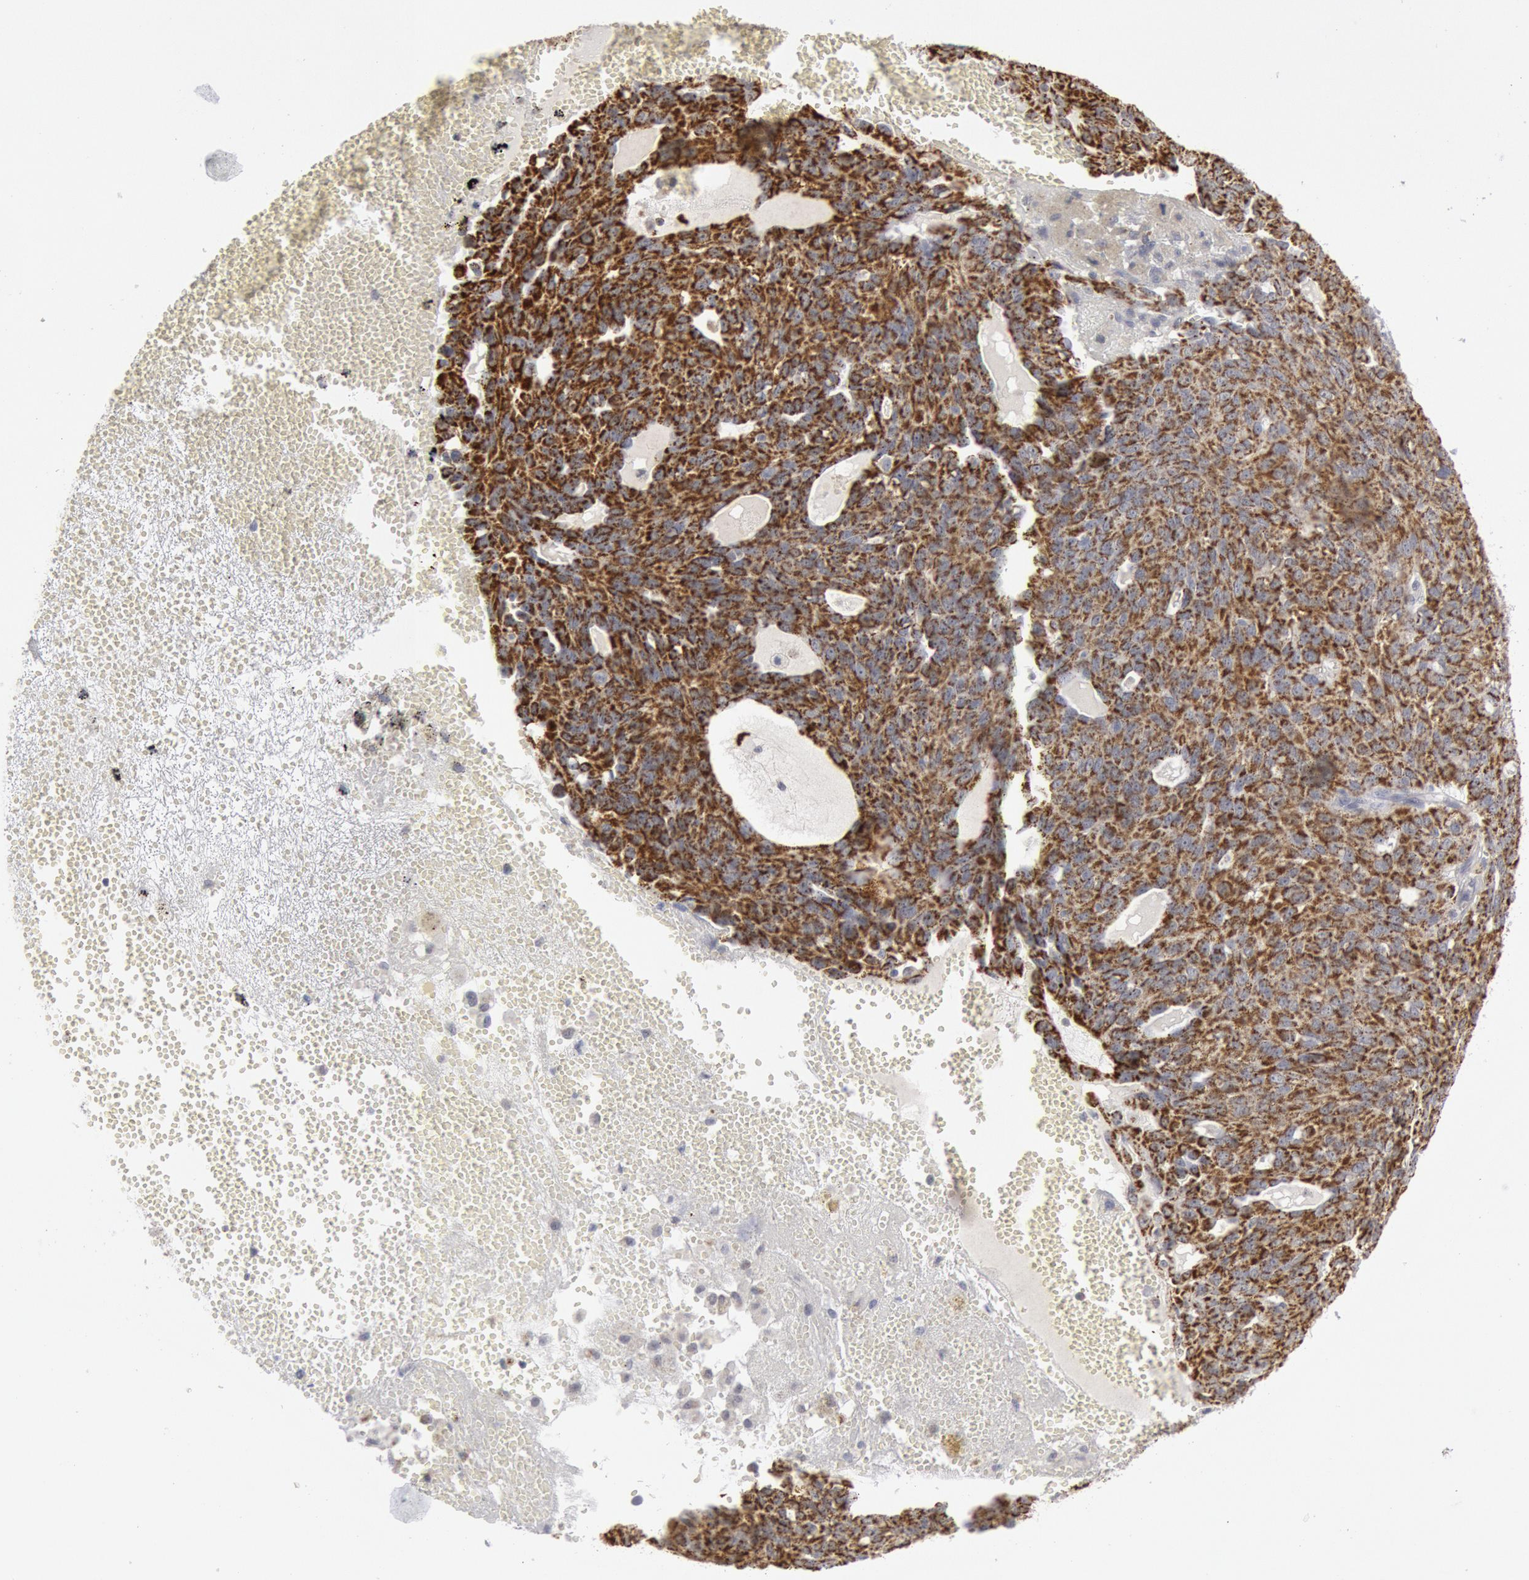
{"staining": {"intensity": "moderate", "quantity": ">75%", "location": "cytoplasmic/membranous"}, "tissue": "ovarian cancer", "cell_type": "Tumor cells", "image_type": "cancer", "snomed": [{"axis": "morphology", "description": "Carcinoma, endometroid"}, {"axis": "topography", "description": "Ovary"}], "caption": "Human ovarian cancer stained with a protein marker shows moderate staining in tumor cells.", "gene": "CASP9", "patient": {"sex": "female", "age": 60}}